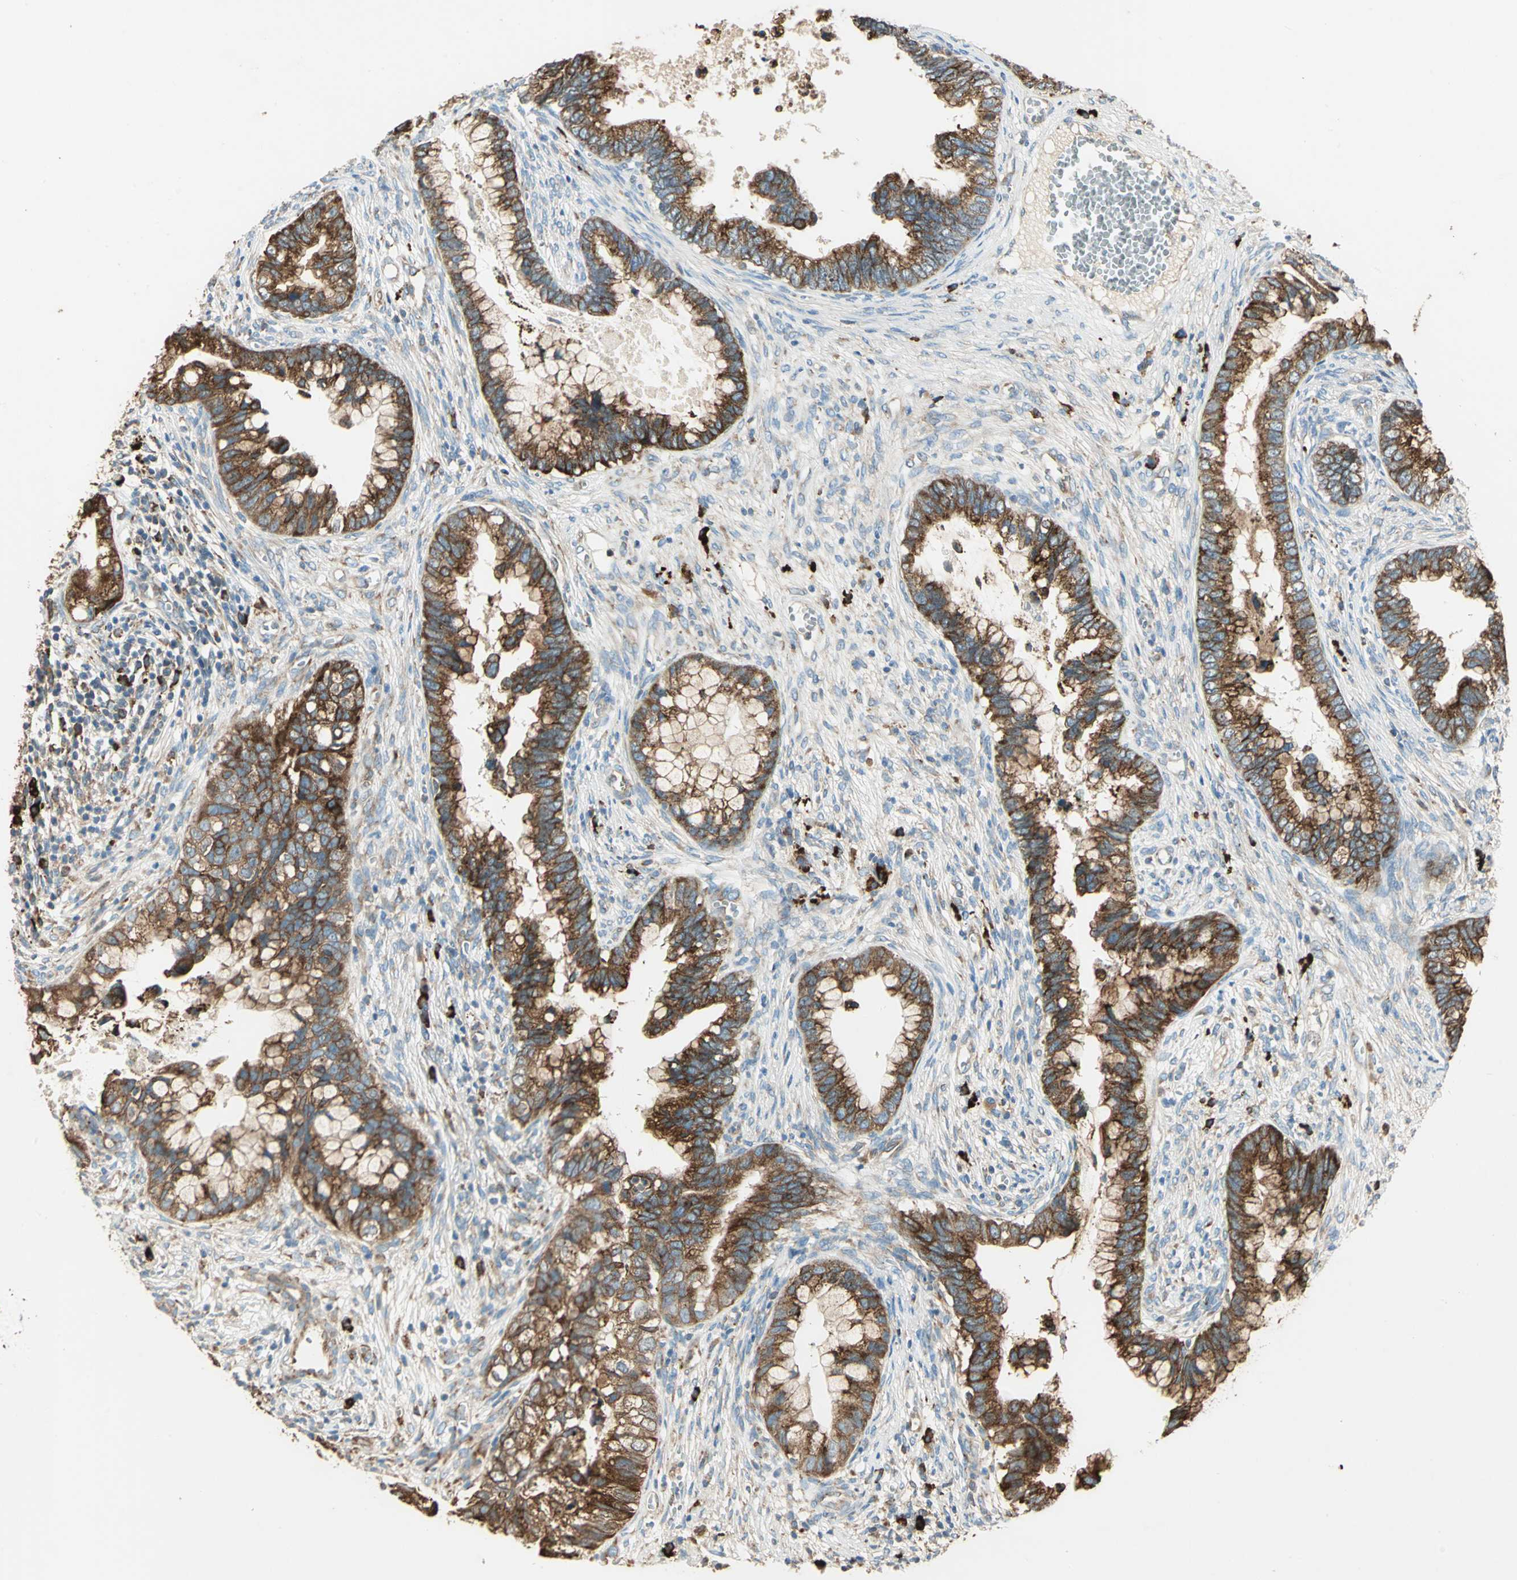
{"staining": {"intensity": "strong", "quantity": ">75%", "location": "cytoplasmic/membranous"}, "tissue": "cervical cancer", "cell_type": "Tumor cells", "image_type": "cancer", "snomed": [{"axis": "morphology", "description": "Adenocarcinoma, NOS"}, {"axis": "topography", "description": "Cervix"}], "caption": "Adenocarcinoma (cervical) stained with a protein marker reveals strong staining in tumor cells.", "gene": "PDIA4", "patient": {"sex": "female", "age": 44}}